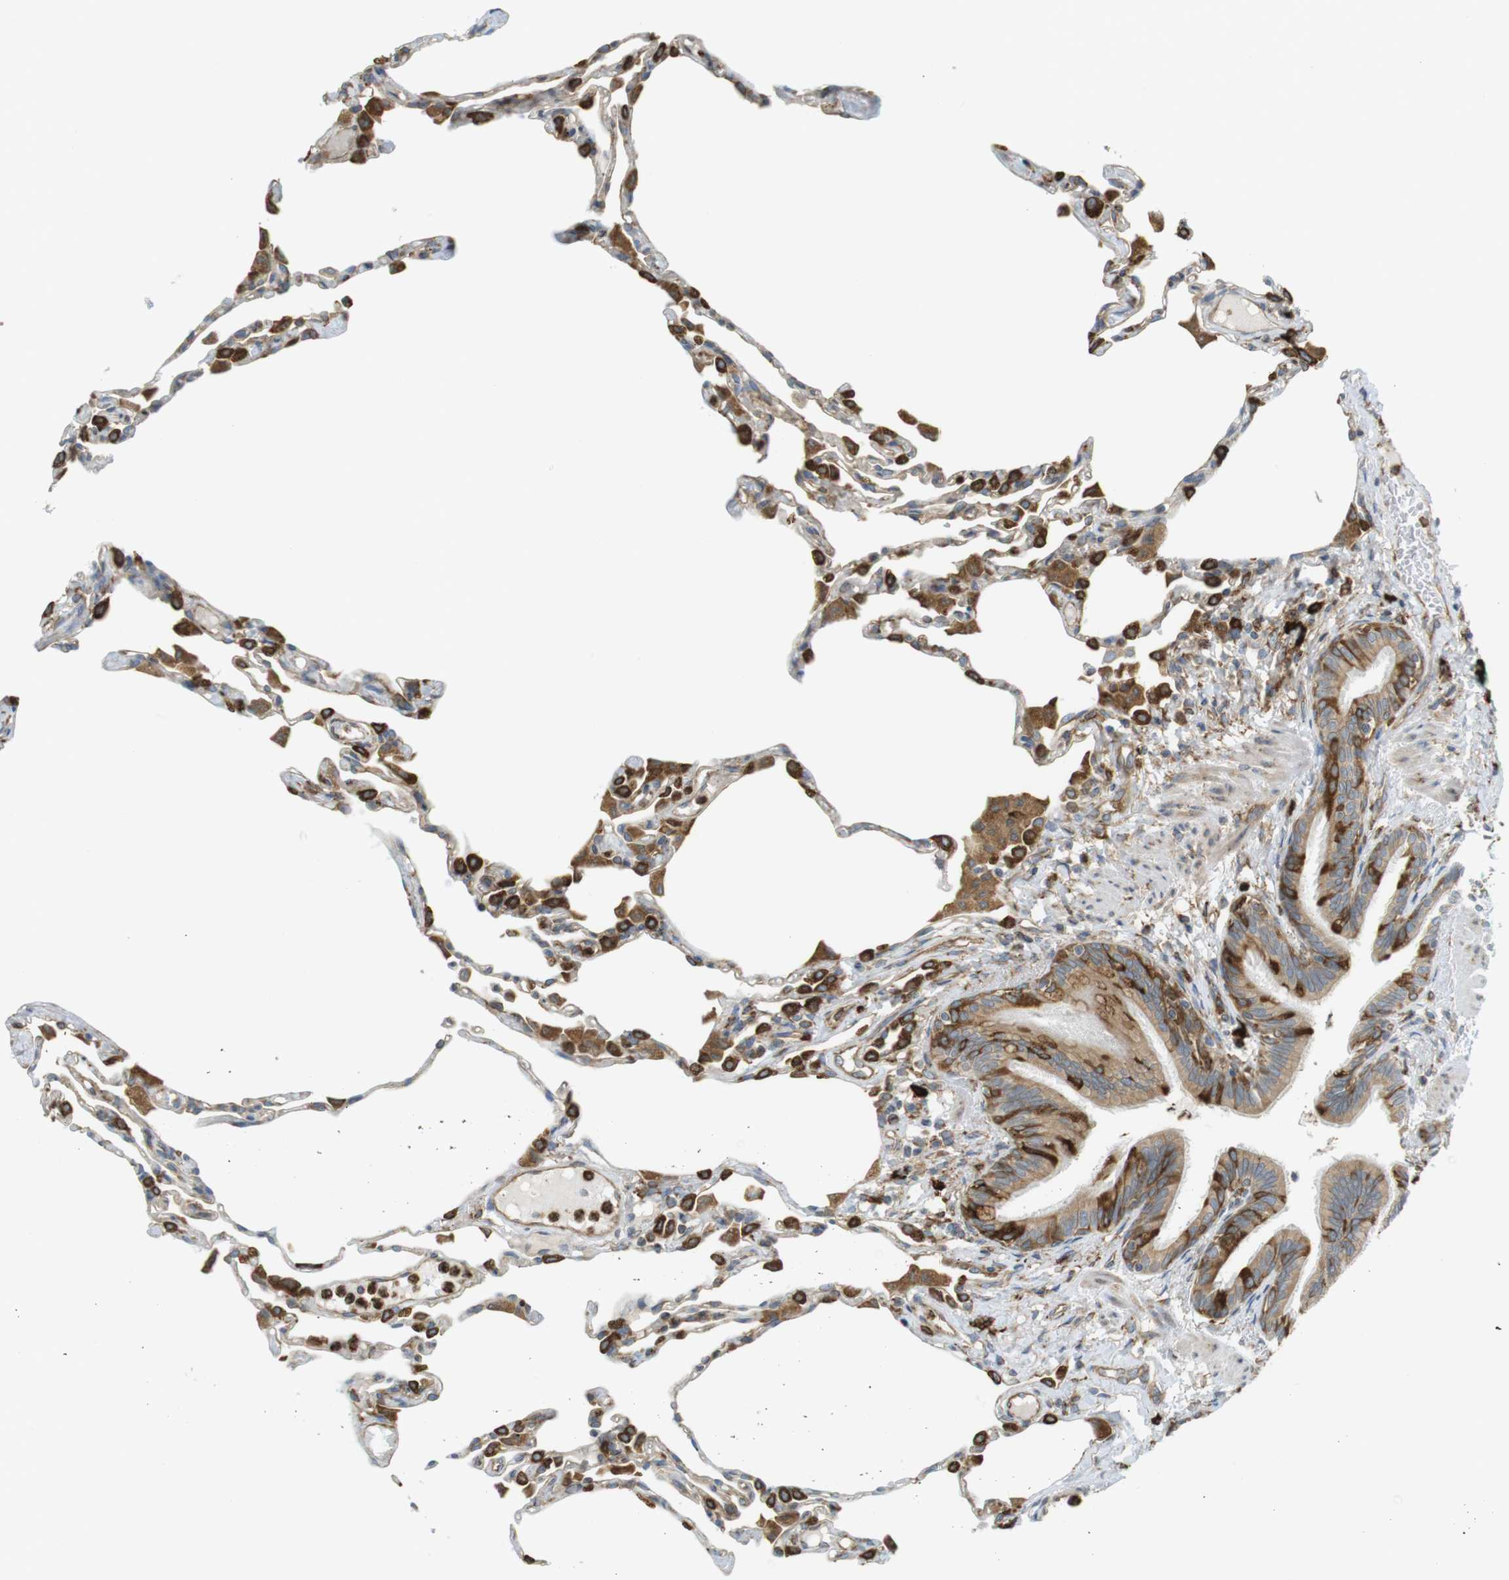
{"staining": {"intensity": "strong", "quantity": "25%-75%", "location": "cytoplasmic/membranous"}, "tissue": "lung", "cell_type": "Alveolar cells", "image_type": "normal", "snomed": [{"axis": "morphology", "description": "Normal tissue, NOS"}, {"axis": "topography", "description": "Lung"}], "caption": "Unremarkable lung exhibits strong cytoplasmic/membranous expression in approximately 25%-75% of alveolar cells, visualized by immunohistochemistry. Immunohistochemistry stains the protein of interest in brown and the nuclei are stained blue.", "gene": "MBOAT2", "patient": {"sex": "female", "age": 49}}